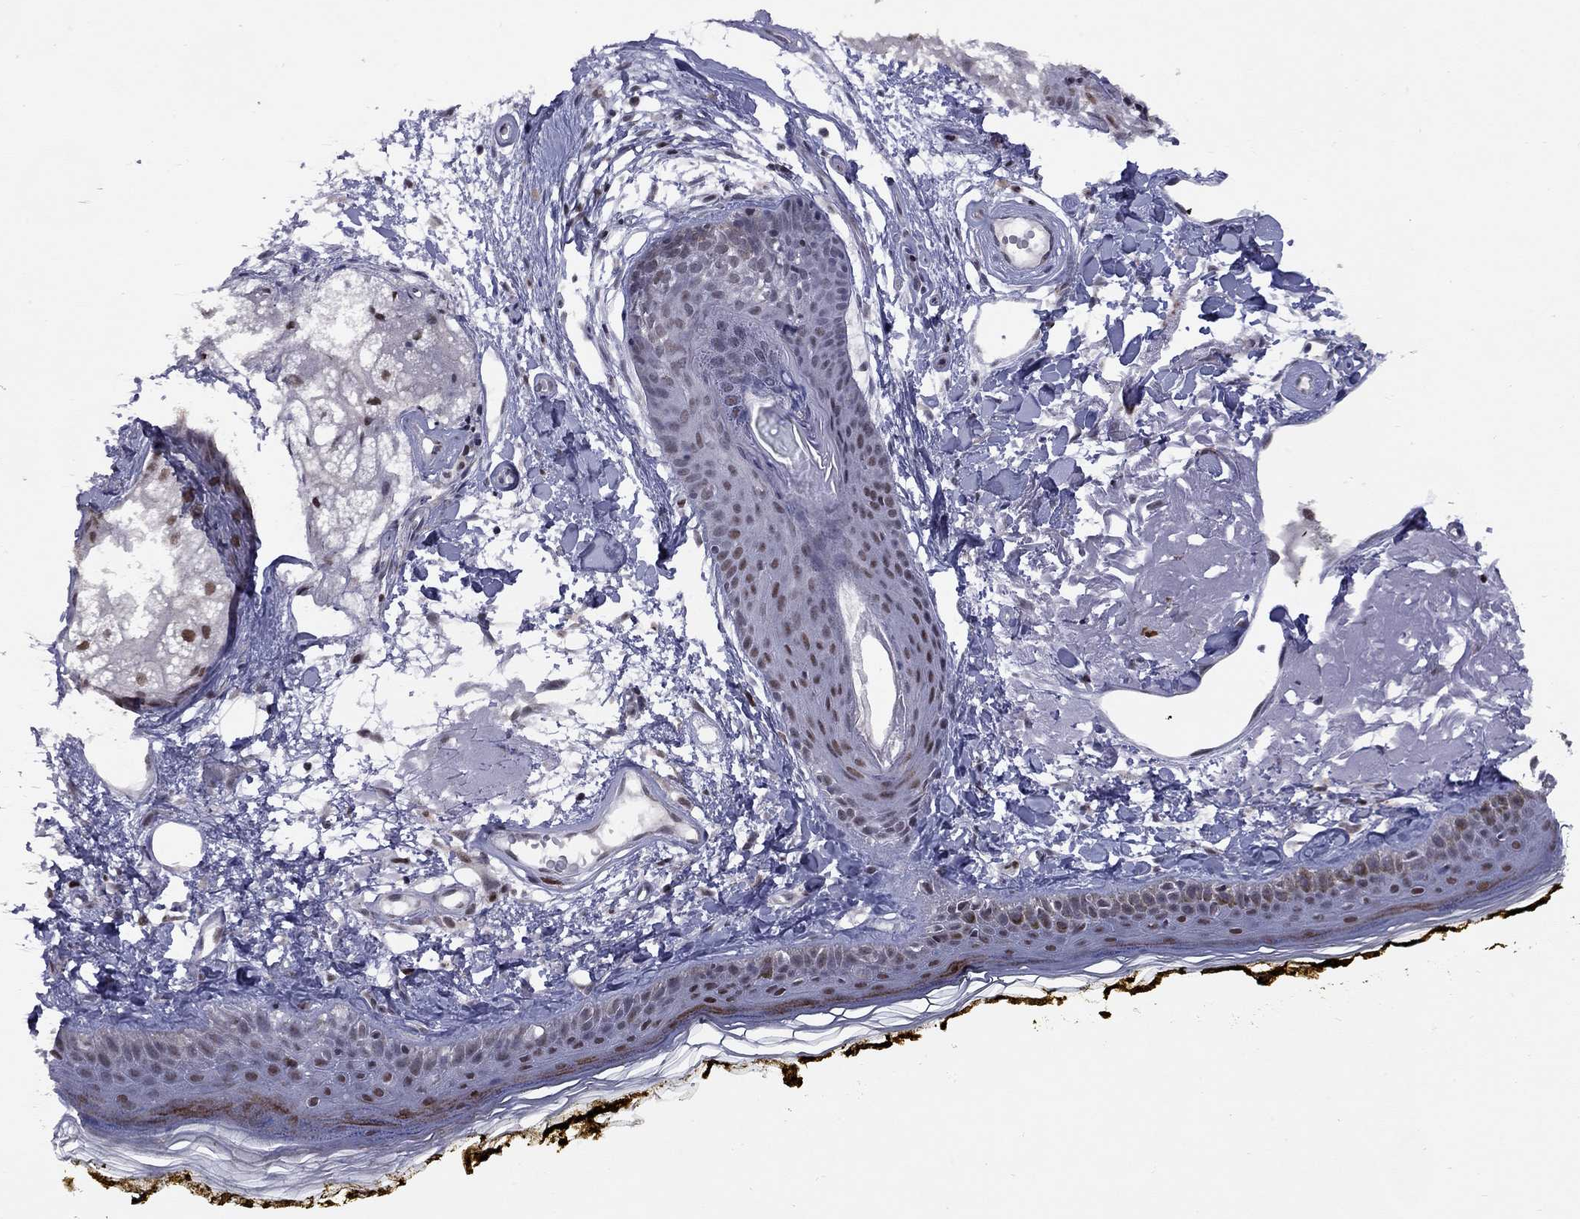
{"staining": {"intensity": "weak", "quantity": "<25%", "location": "nuclear"}, "tissue": "skin", "cell_type": "Fibroblasts", "image_type": "normal", "snomed": [{"axis": "morphology", "description": "Normal tissue, NOS"}, {"axis": "topography", "description": "Skin"}], "caption": "Immunohistochemistry of normal human skin demonstrates no expression in fibroblasts. The staining is performed using DAB brown chromogen with nuclei counter-stained in using hematoxylin.", "gene": "TAF9", "patient": {"sex": "male", "age": 76}}